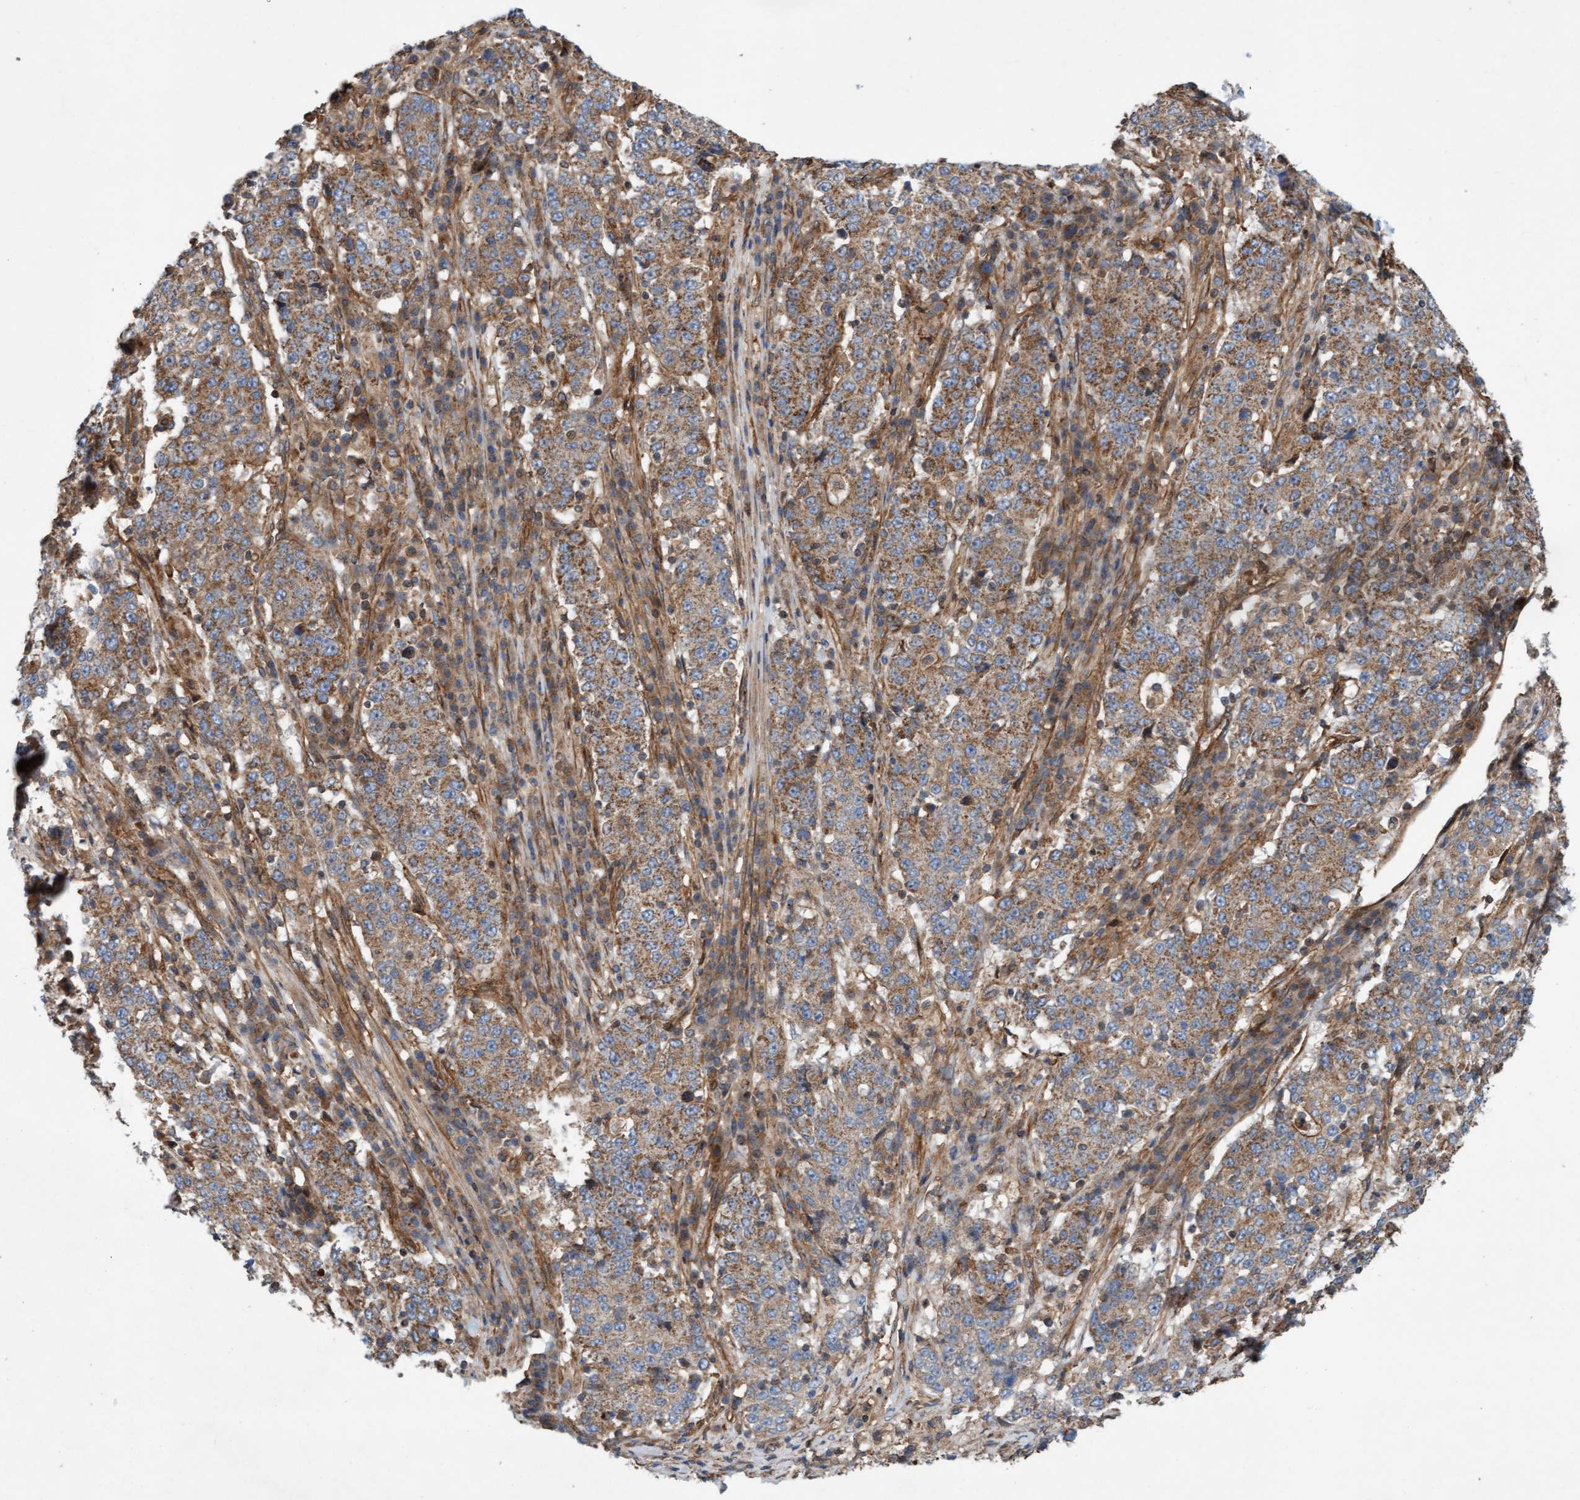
{"staining": {"intensity": "moderate", "quantity": ">75%", "location": "cytoplasmic/membranous"}, "tissue": "stomach cancer", "cell_type": "Tumor cells", "image_type": "cancer", "snomed": [{"axis": "morphology", "description": "Adenocarcinoma, NOS"}, {"axis": "topography", "description": "Stomach"}], "caption": "Moderate cytoplasmic/membranous expression for a protein is appreciated in about >75% of tumor cells of adenocarcinoma (stomach) using immunohistochemistry.", "gene": "ERAL1", "patient": {"sex": "male", "age": 59}}